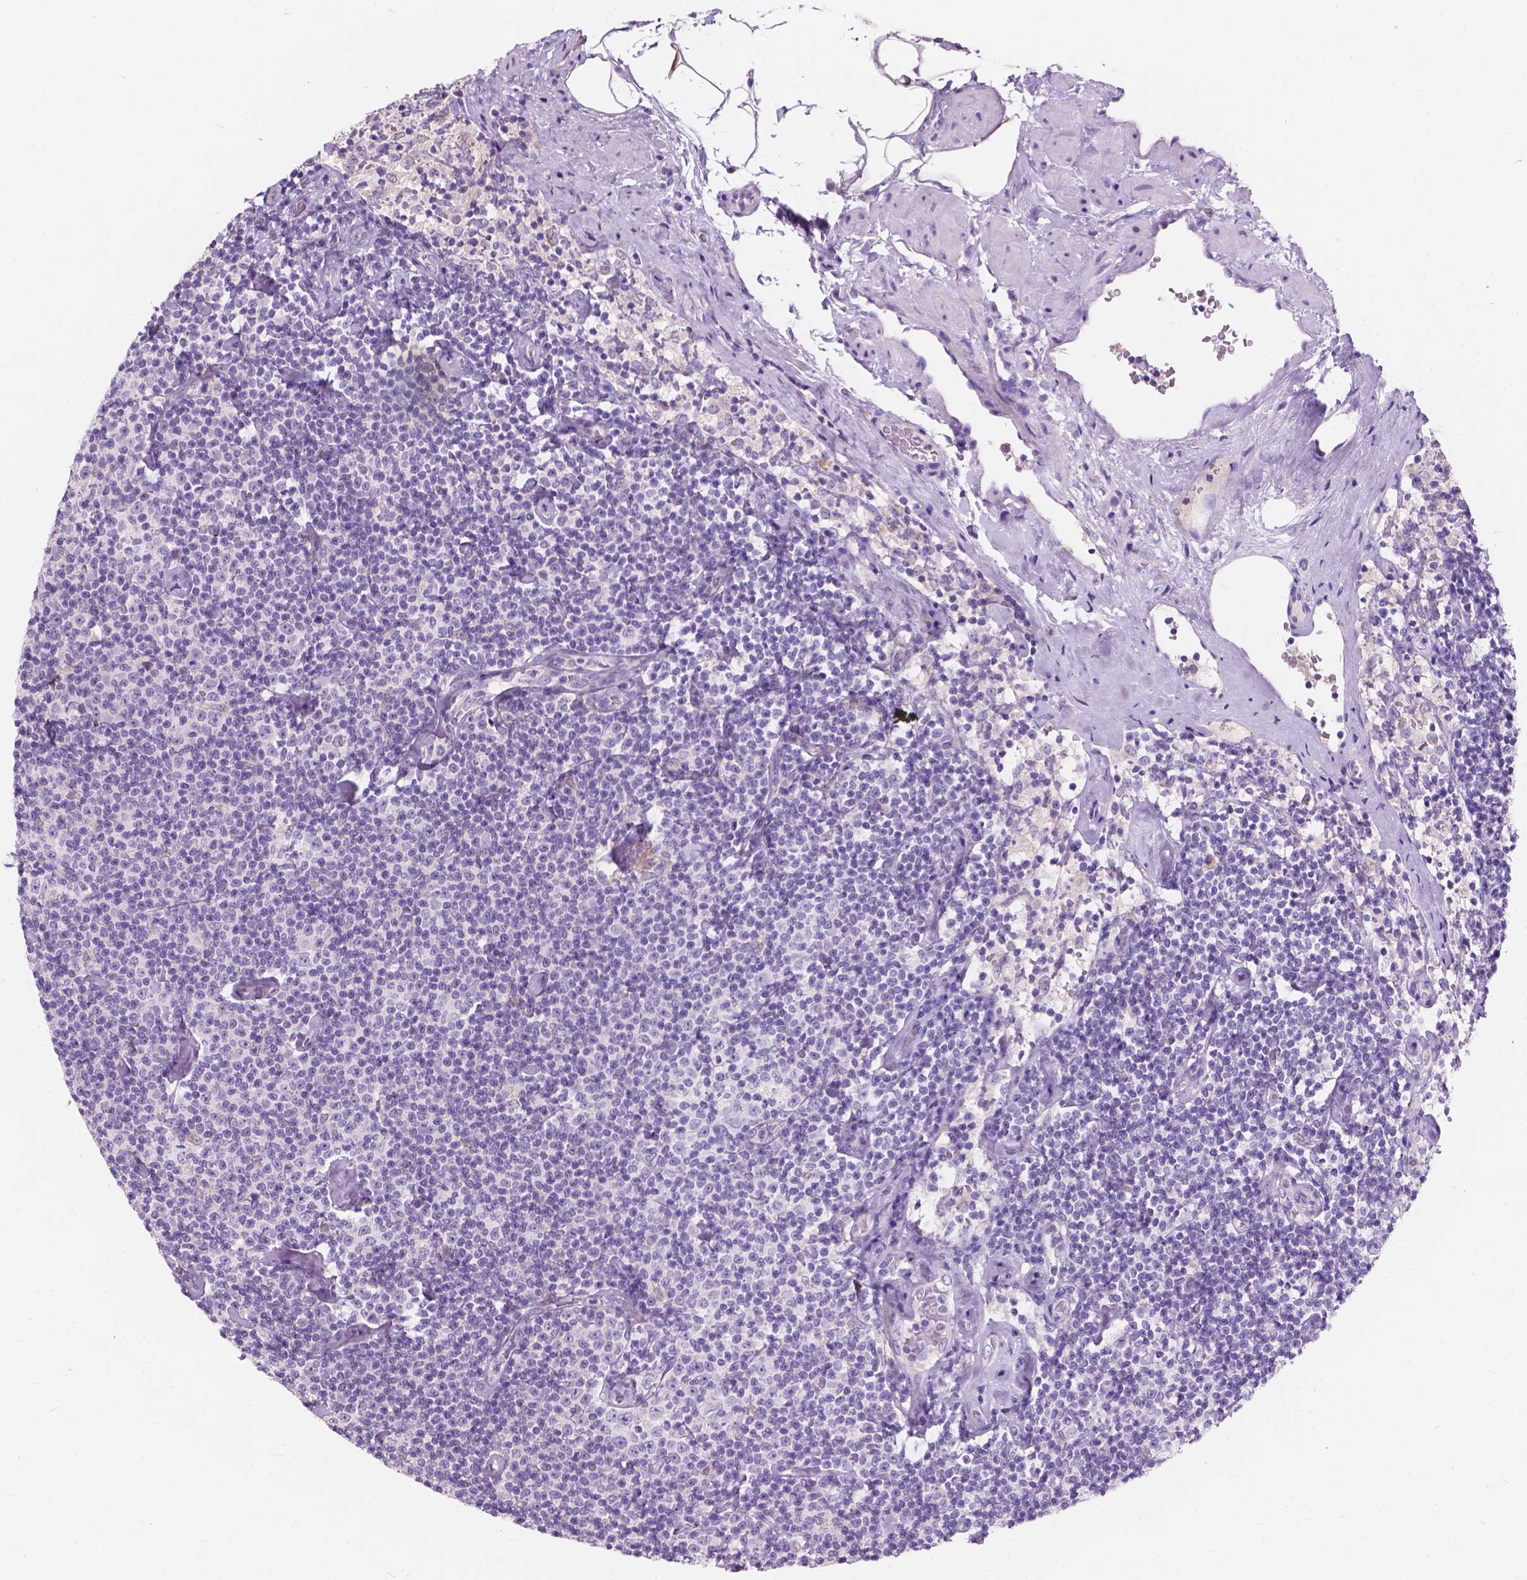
{"staining": {"intensity": "negative", "quantity": "none", "location": "none"}, "tissue": "lymphoma", "cell_type": "Tumor cells", "image_type": "cancer", "snomed": [{"axis": "morphology", "description": "Malignant lymphoma, non-Hodgkin's type, Low grade"}, {"axis": "topography", "description": "Lymph node"}], "caption": "IHC photomicrograph of neoplastic tissue: lymphoma stained with DAB displays no significant protein staining in tumor cells. (DAB immunohistochemistry visualized using brightfield microscopy, high magnification).", "gene": "IREB2", "patient": {"sex": "male", "age": 81}}